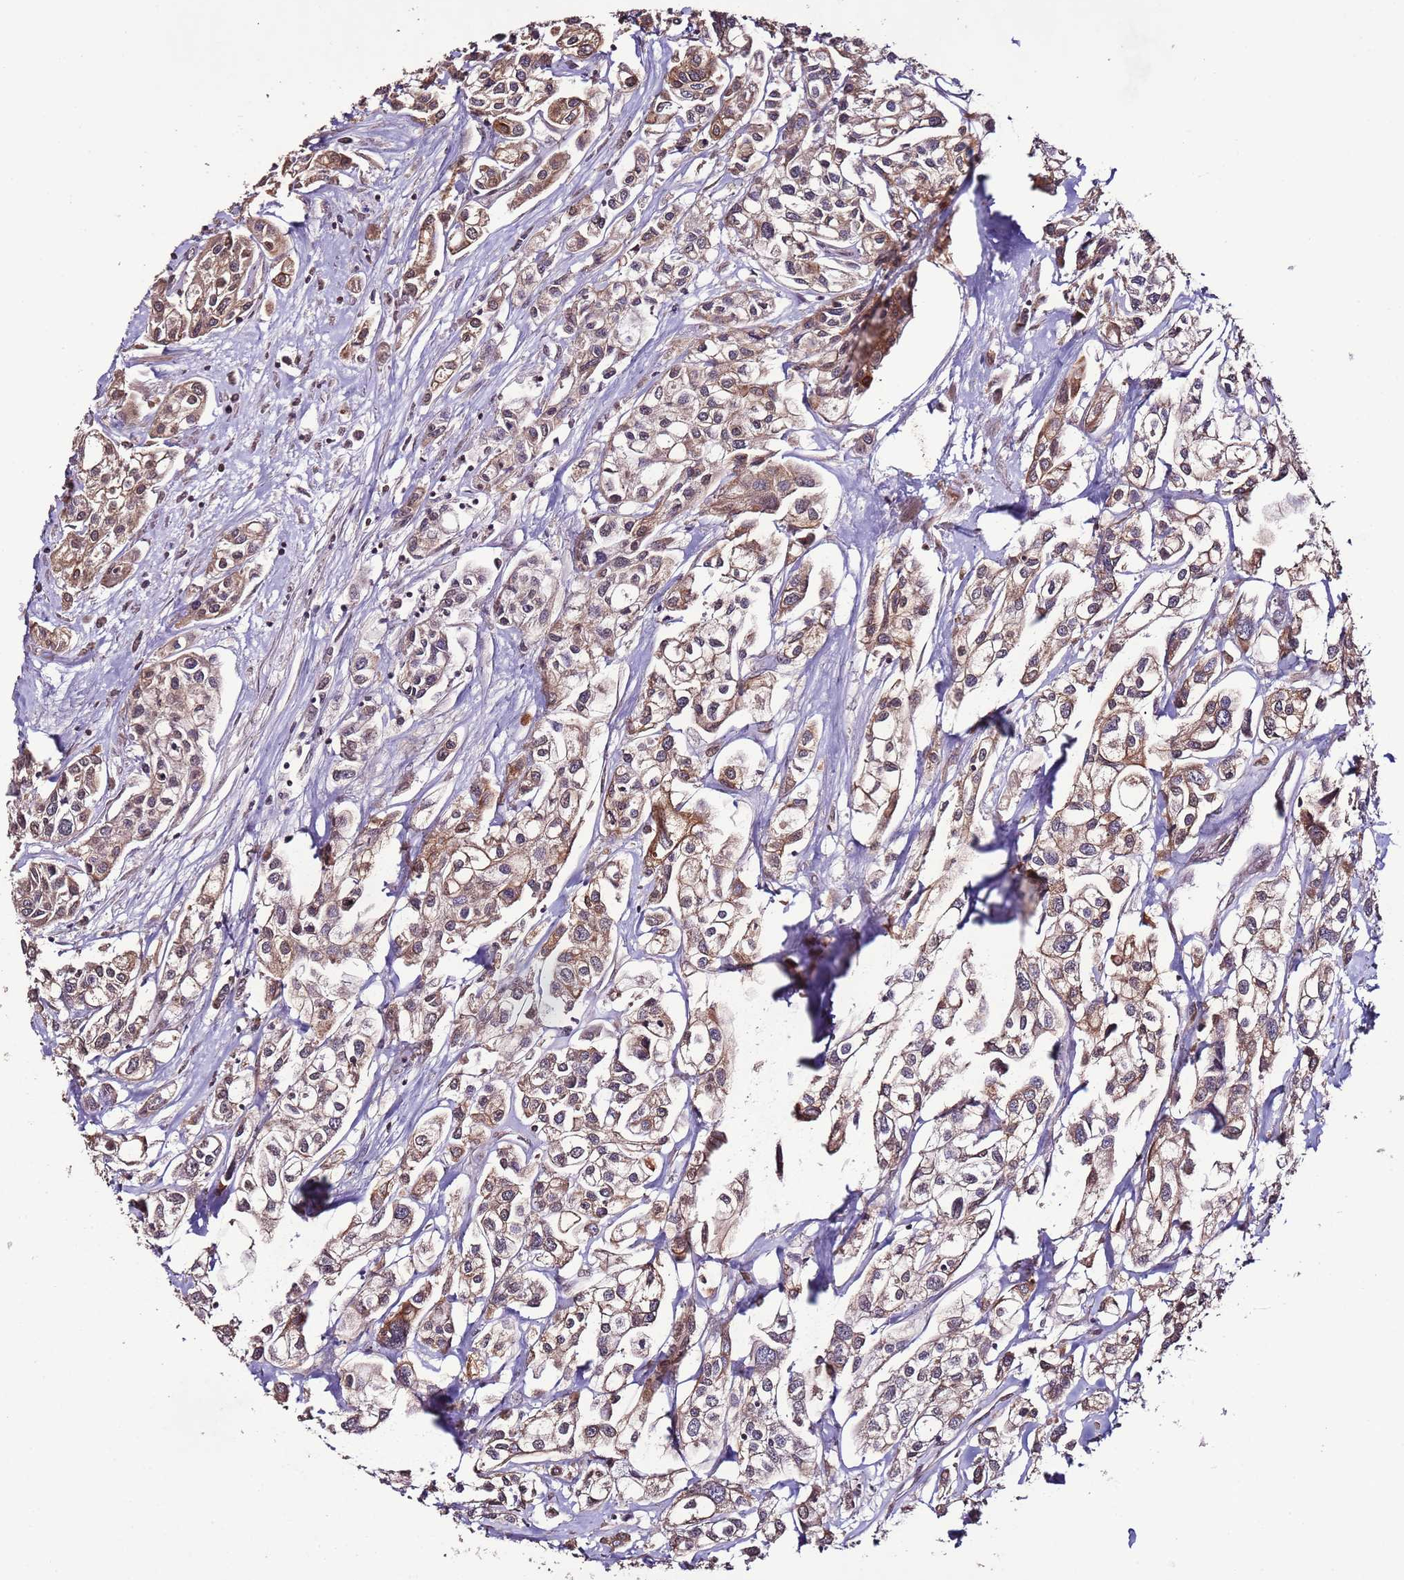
{"staining": {"intensity": "moderate", "quantity": "25%-75%", "location": "cytoplasmic/membranous"}, "tissue": "urothelial cancer", "cell_type": "Tumor cells", "image_type": "cancer", "snomed": [{"axis": "morphology", "description": "Urothelial carcinoma, High grade"}, {"axis": "topography", "description": "Urinary bladder"}], "caption": "The immunohistochemical stain shows moderate cytoplasmic/membranous staining in tumor cells of urothelial cancer tissue. (DAB (3,3'-diaminobenzidine) IHC with brightfield microscopy, high magnification).", "gene": "SLC41A3", "patient": {"sex": "male", "age": 67}}